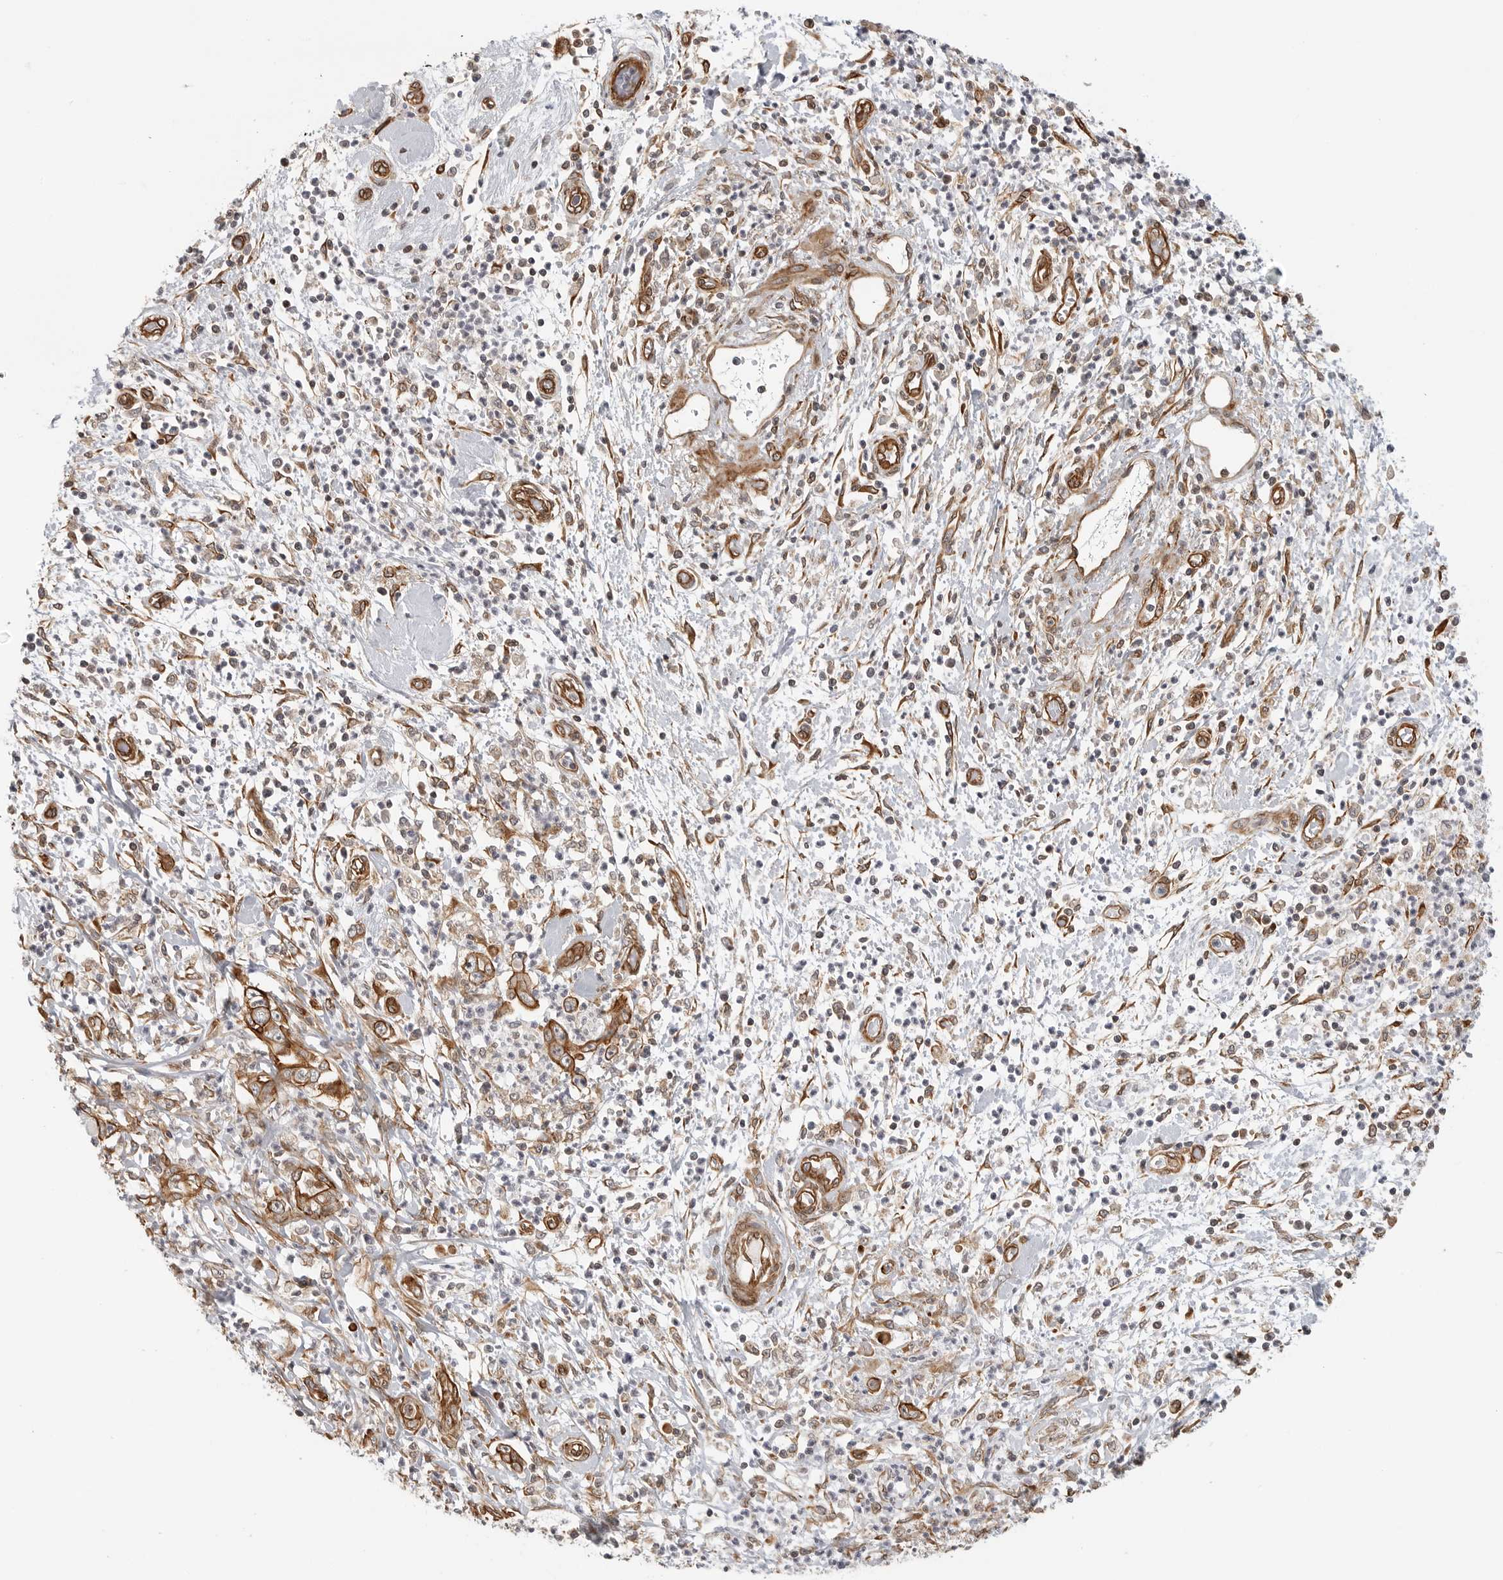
{"staining": {"intensity": "moderate", "quantity": ">75%", "location": "cytoplasmic/membranous"}, "tissue": "pancreatic cancer", "cell_type": "Tumor cells", "image_type": "cancer", "snomed": [{"axis": "morphology", "description": "Adenocarcinoma, NOS"}, {"axis": "topography", "description": "Pancreas"}], "caption": "Immunohistochemical staining of adenocarcinoma (pancreatic) exhibits moderate cytoplasmic/membranous protein expression in approximately >75% of tumor cells.", "gene": "ATOH7", "patient": {"sex": "male", "age": 69}}